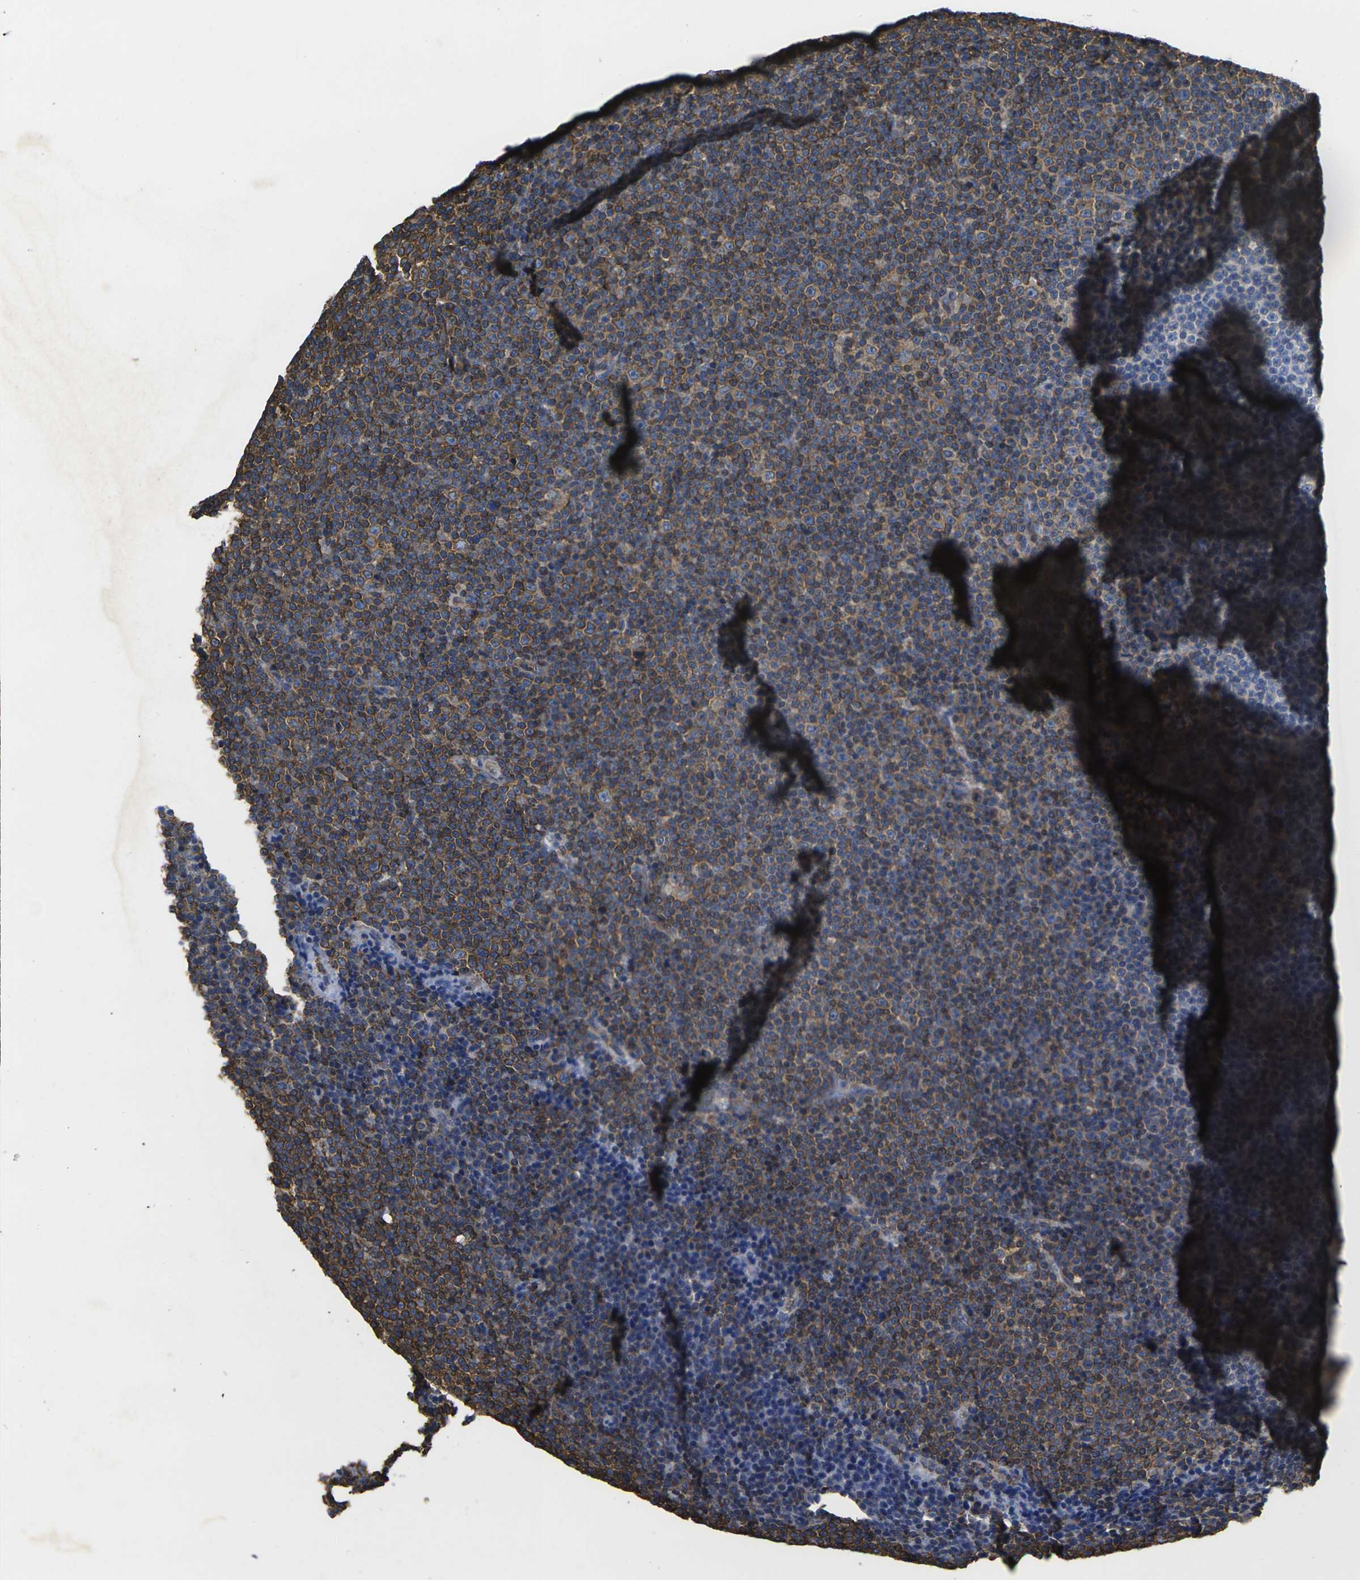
{"staining": {"intensity": "moderate", "quantity": ">75%", "location": "cytoplasmic/membranous"}, "tissue": "lymphoma", "cell_type": "Tumor cells", "image_type": "cancer", "snomed": [{"axis": "morphology", "description": "Malignant lymphoma, non-Hodgkin's type, Low grade"}, {"axis": "topography", "description": "Lymph node"}], "caption": "Tumor cells demonstrate medium levels of moderate cytoplasmic/membranous positivity in about >75% of cells in lymphoma.", "gene": "FAM110D", "patient": {"sex": "female", "age": 67}}